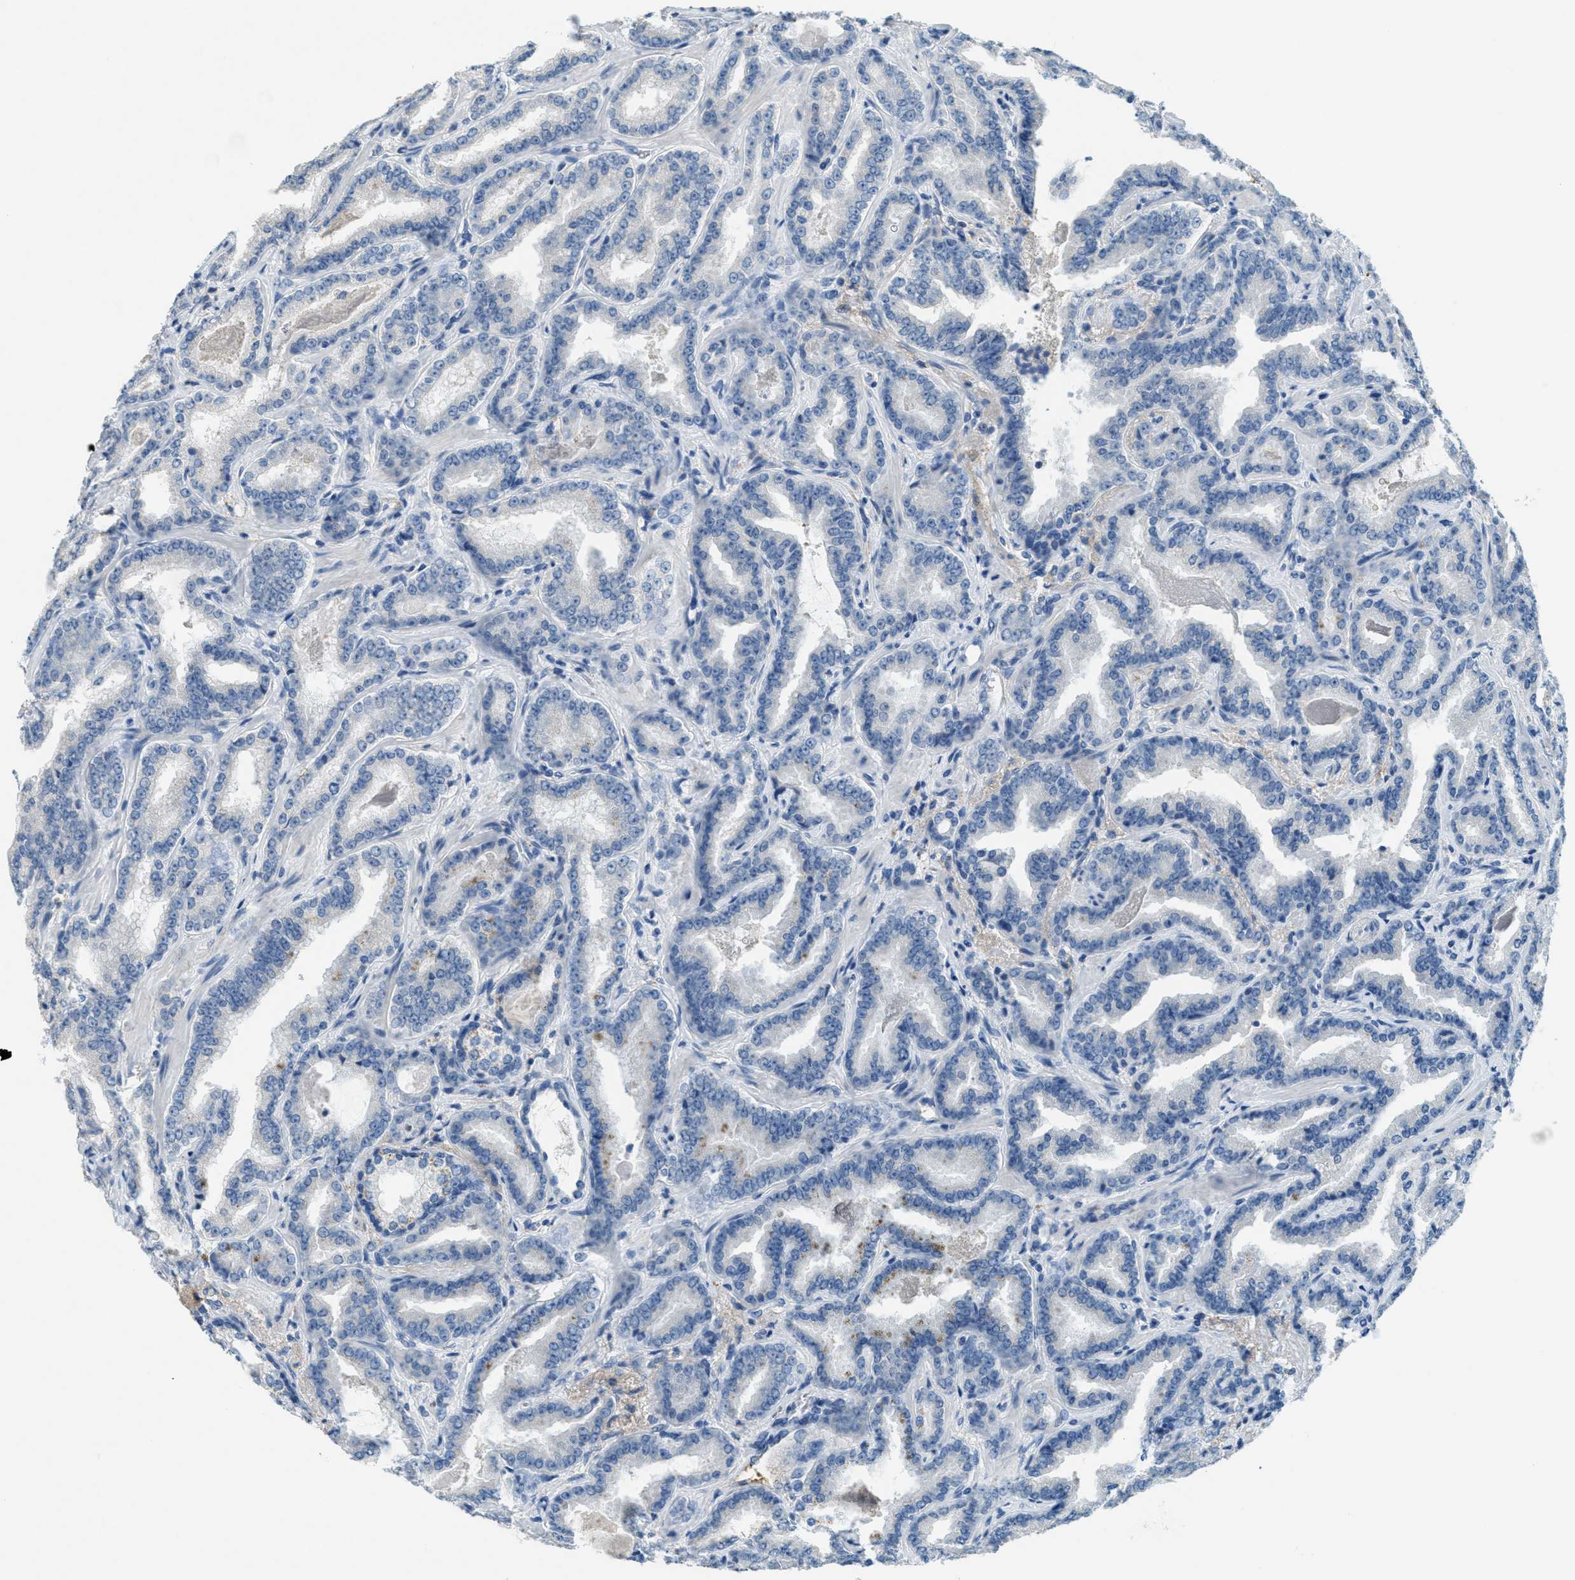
{"staining": {"intensity": "negative", "quantity": "none", "location": "none"}, "tissue": "prostate cancer", "cell_type": "Tumor cells", "image_type": "cancer", "snomed": [{"axis": "morphology", "description": "Adenocarcinoma, Low grade"}, {"axis": "topography", "description": "Prostate"}], "caption": "Immunohistochemical staining of prostate cancer shows no significant positivity in tumor cells.", "gene": "A2M", "patient": {"sex": "male", "age": 60}}